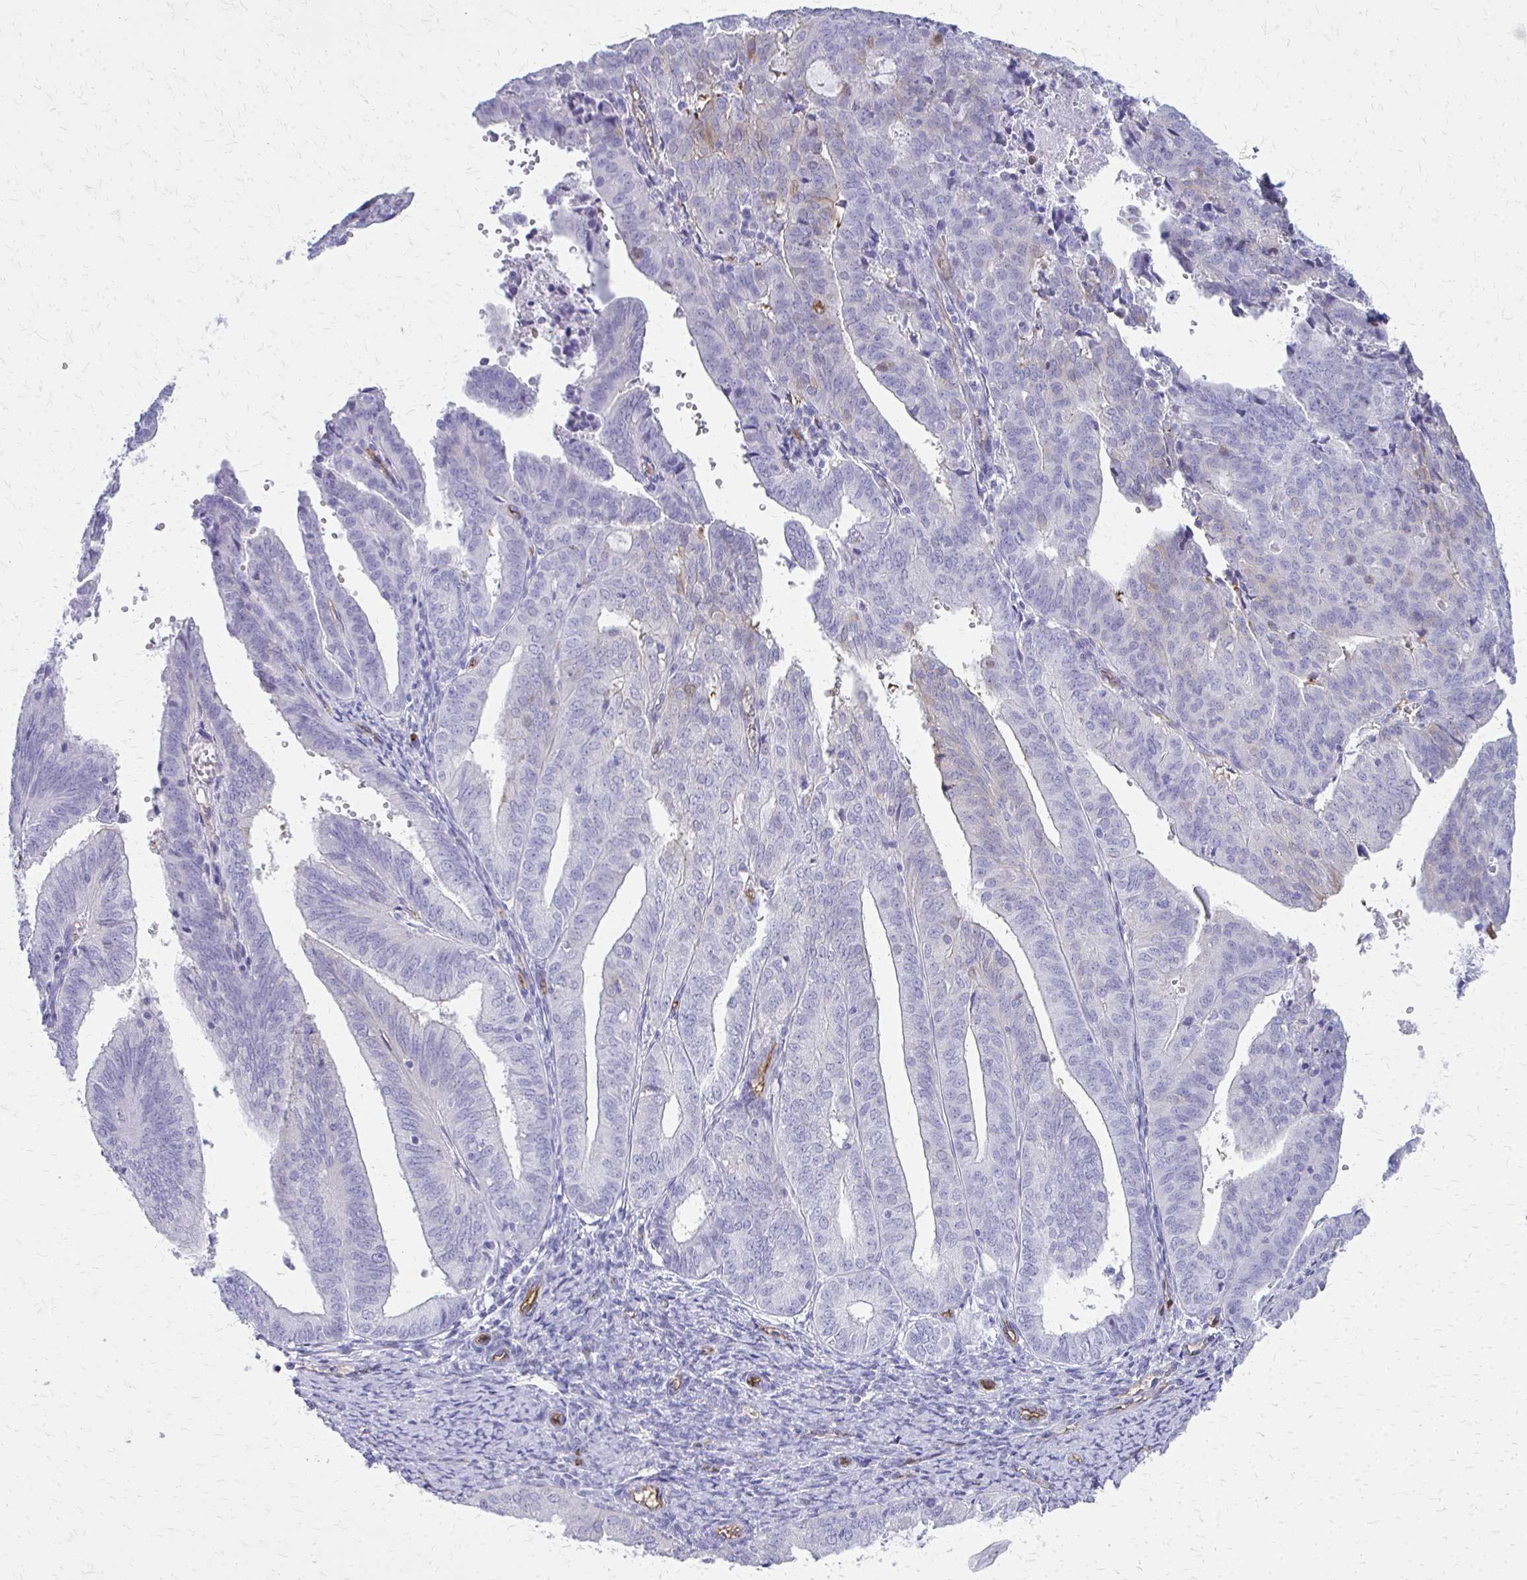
{"staining": {"intensity": "negative", "quantity": "none", "location": "none"}, "tissue": "endometrial cancer", "cell_type": "Tumor cells", "image_type": "cancer", "snomed": [{"axis": "morphology", "description": "Adenocarcinoma, NOS"}, {"axis": "topography", "description": "Endometrium"}], "caption": "Immunohistochemistry photomicrograph of neoplastic tissue: human adenocarcinoma (endometrial) stained with DAB (3,3'-diaminobenzidine) reveals no significant protein staining in tumor cells.", "gene": "TPSG1", "patient": {"sex": "female", "age": 70}}